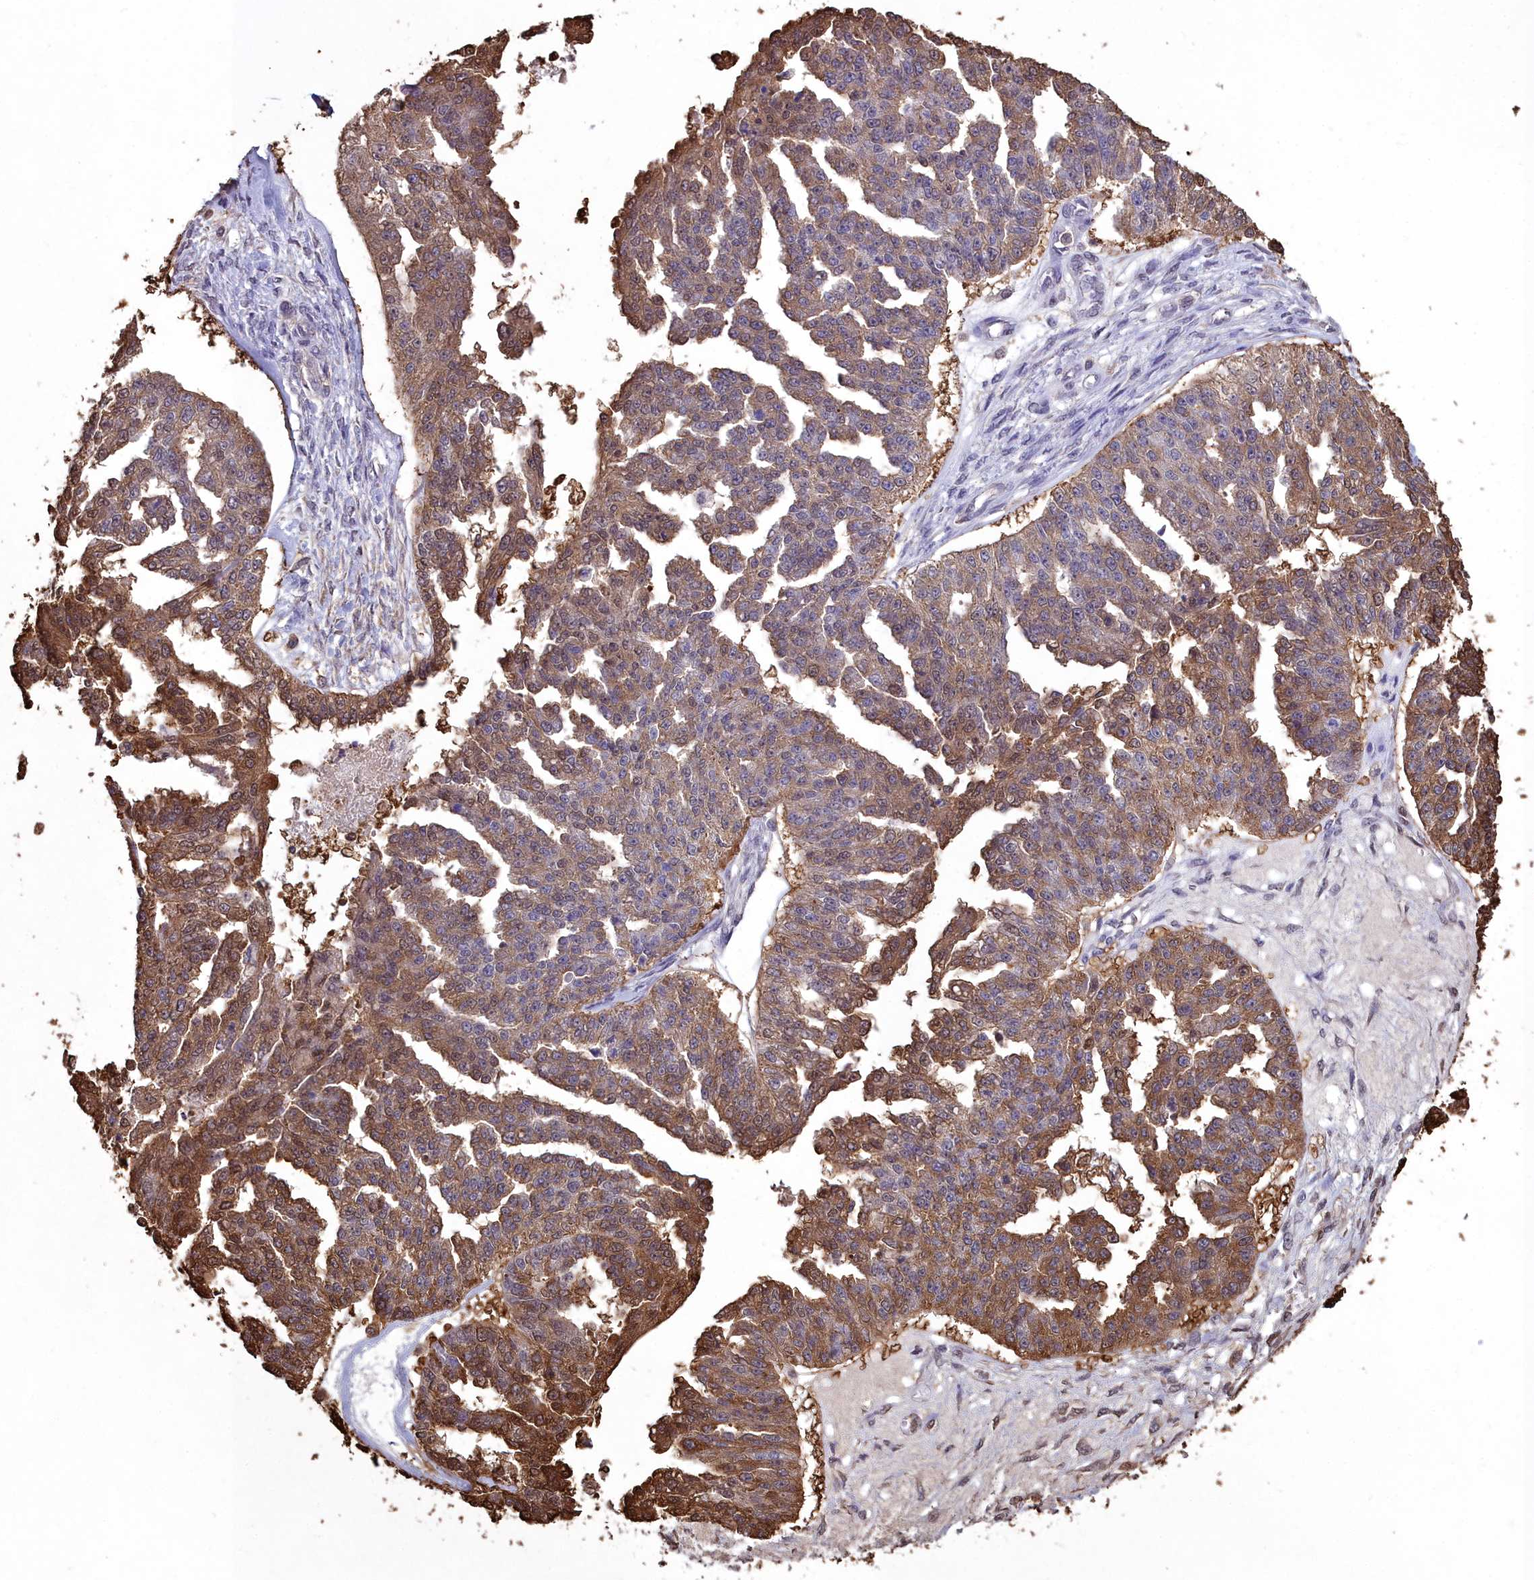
{"staining": {"intensity": "moderate", "quantity": ">75%", "location": "cytoplasmic/membranous,nuclear"}, "tissue": "ovarian cancer", "cell_type": "Tumor cells", "image_type": "cancer", "snomed": [{"axis": "morphology", "description": "Cystadenocarcinoma, serous, NOS"}, {"axis": "topography", "description": "Ovary"}], "caption": "Ovarian cancer (serous cystadenocarcinoma) stained with a brown dye displays moderate cytoplasmic/membranous and nuclear positive expression in about >75% of tumor cells.", "gene": "GAPDH", "patient": {"sex": "female", "age": 58}}